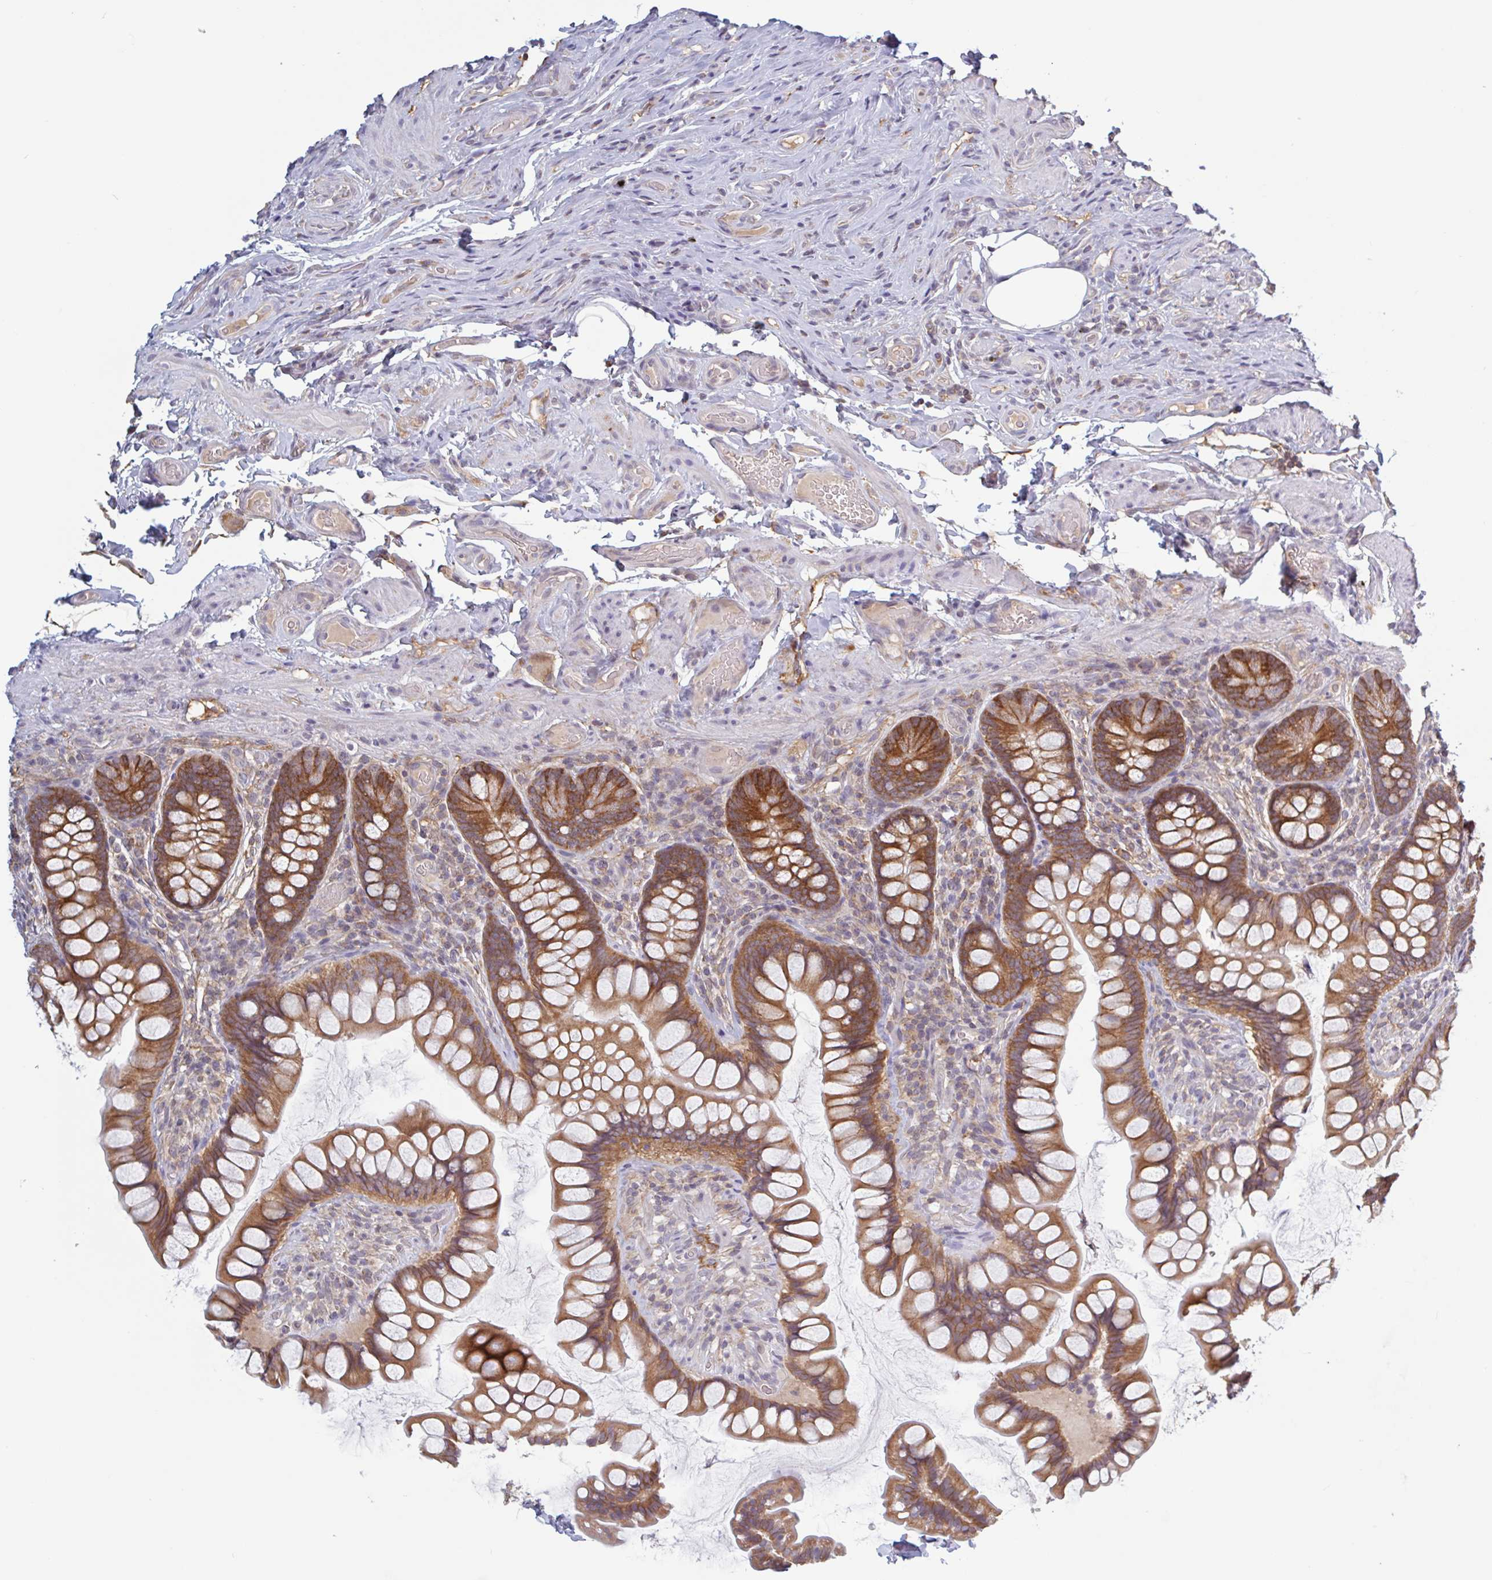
{"staining": {"intensity": "strong", "quantity": ">75%", "location": "cytoplasmic/membranous"}, "tissue": "small intestine", "cell_type": "Glandular cells", "image_type": "normal", "snomed": [{"axis": "morphology", "description": "Normal tissue, NOS"}, {"axis": "topography", "description": "Small intestine"}], "caption": "Immunohistochemistry (IHC) staining of normal small intestine, which displays high levels of strong cytoplasmic/membranous positivity in about >75% of glandular cells indicating strong cytoplasmic/membranous protein staining. The staining was performed using DAB (3,3'-diaminobenzidine) (brown) for protein detection and nuclei were counterstained in hematoxylin (blue).", "gene": "SURF1", "patient": {"sex": "male", "age": 70}}